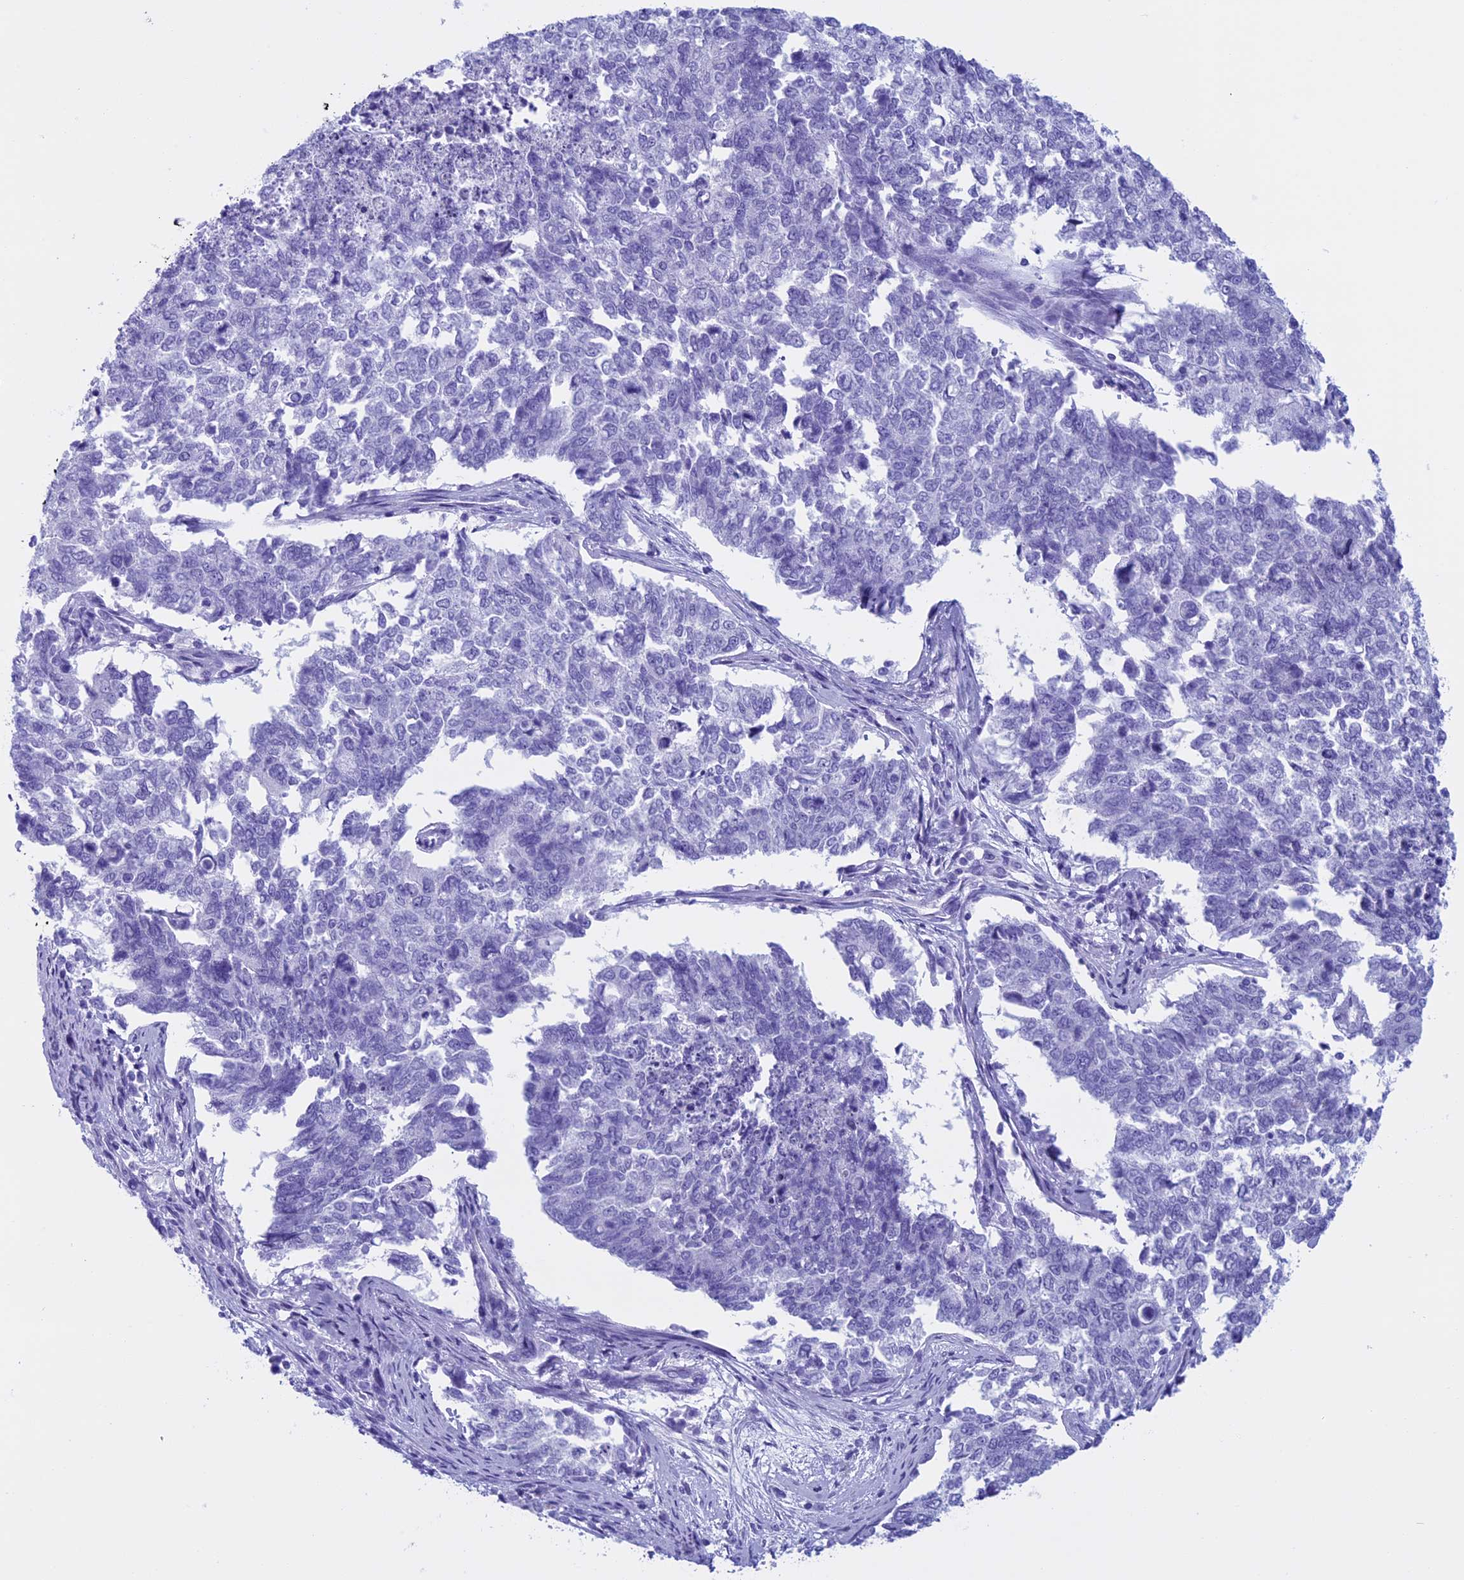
{"staining": {"intensity": "negative", "quantity": "none", "location": "none"}, "tissue": "cervical cancer", "cell_type": "Tumor cells", "image_type": "cancer", "snomed": [{"axis": "morphology", "description": "Squamous cell carcinoma, NOS"}, {"axis": "topography", "description": "Cervix"}], "caption": "This is a photomicrograph of immunohistochemistry staining of cervical cancer, which shows no positivity in tumor cells.", "gene": "FAM169A", "patient": {"sex": "female", "age": 63}}